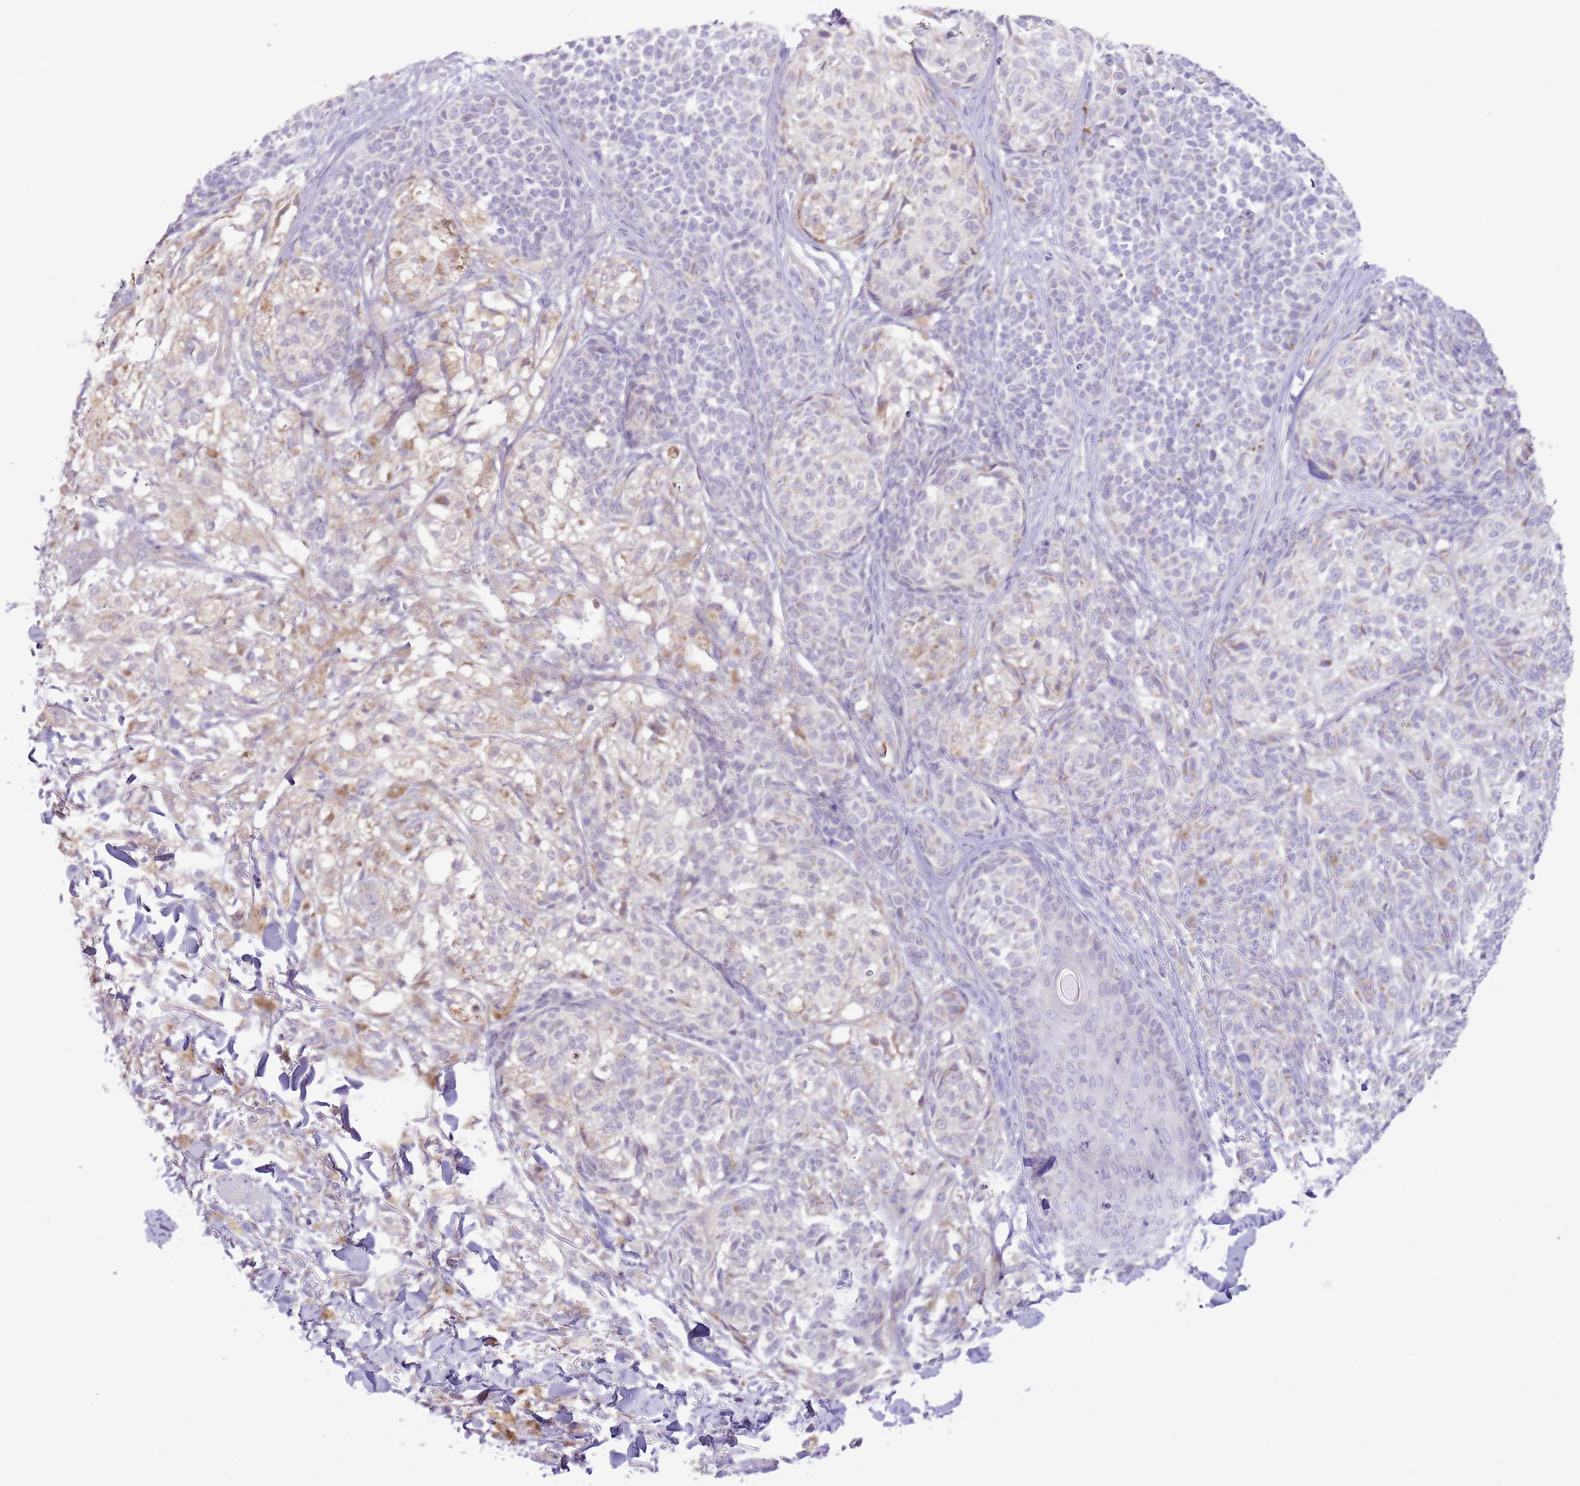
{"staining": {"intensity": "weak", "quantity": "<25%", "location": "cytoplasmic/membranous"}, "tissue": "melanoma", "cell_type": "Tumor cells", "image_type": "cancer", "snomed": [{"axis": "morphology", "description": "Malignant melanoma, NOS"}, {"axis": "topography", "description": "Skin of upper extremity"}], "caption": "A high-resolution image shows IHC staining of melanoma, which shows no significant positivity in tumor cells.", "gene": "OAZ2", "patient": {"sex": "male", "age": 40}}